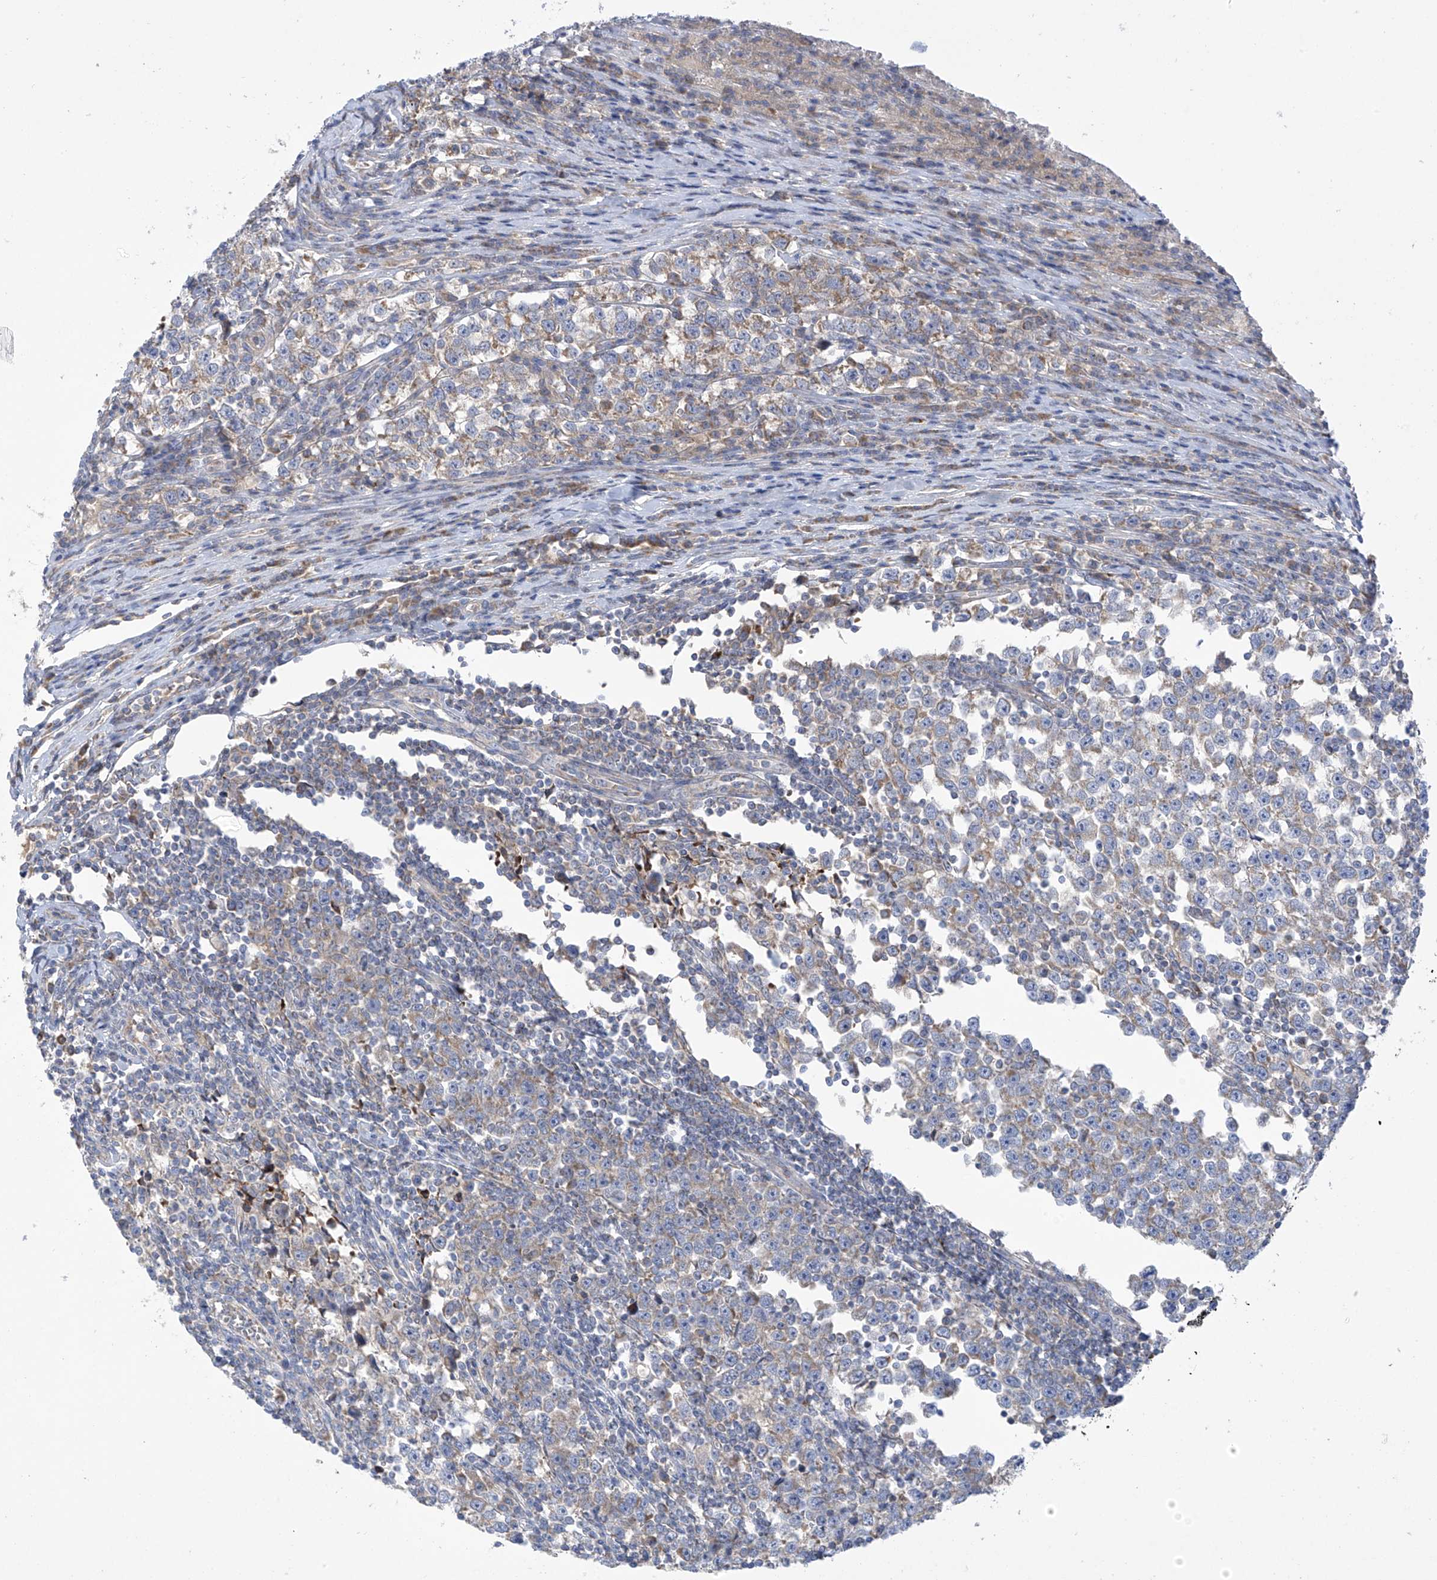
{"staining": {"intensity": "weak", "quantity": "25%-75%", "location": "cytoplasmic/membranous"}, "tissue": "testis cancer", "cell_type": "Tumor cells", "image_type": "cancer", "snomed": [{"axis": "morphology", "description": "Normal tissue, NOS"}, {"axis": "morphology", "description": "Seminoma, NOS"}, {"axis": "topography", "description": "Testis"}], "caption": "This is a micrograph of IHC staining of seminoma (testis), which shows weak expression in the cytoplasmic/membranous of tumor cells.", "gene": "METTL18", "patient": {"sex": "male", "age": 43}}